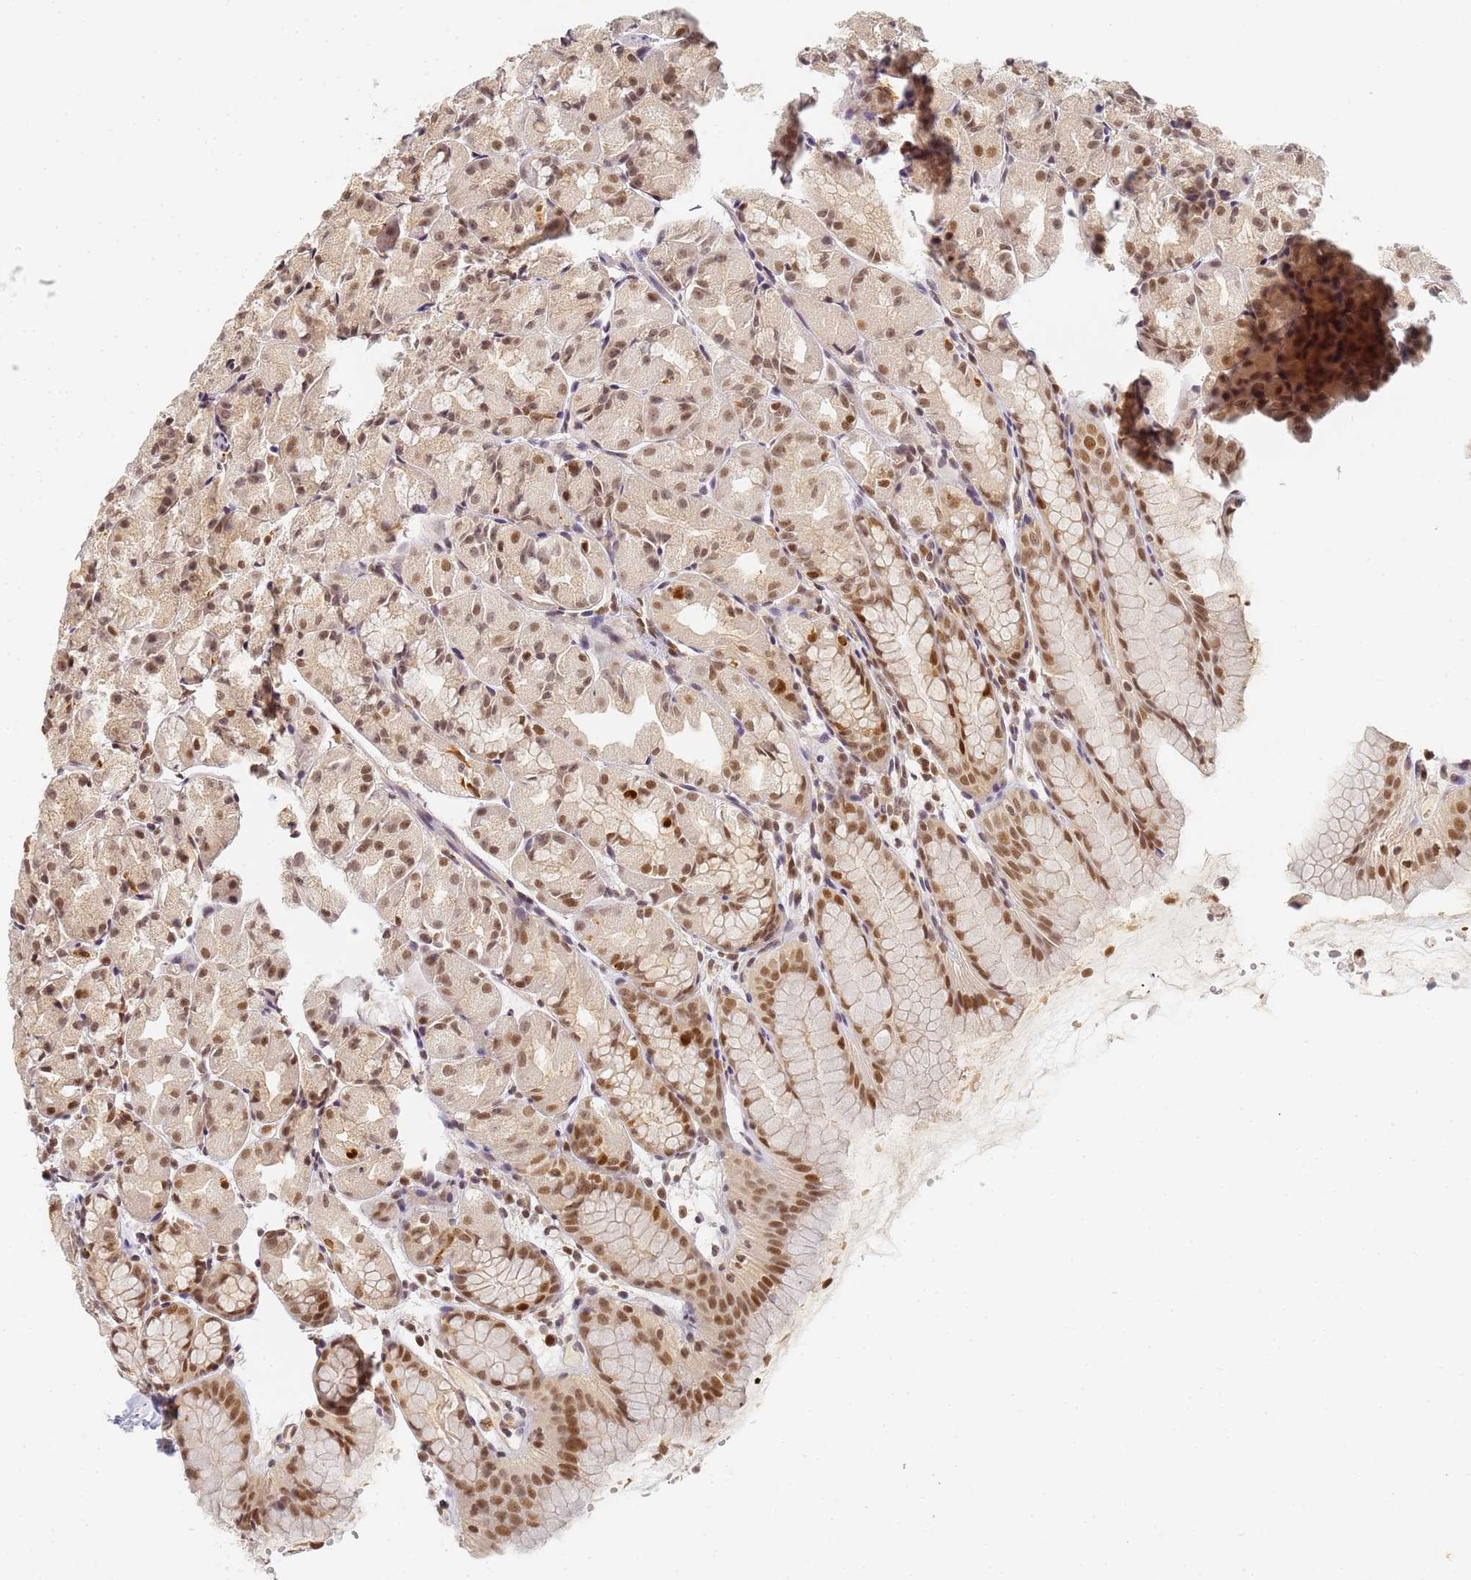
{"staining": {"intensity": "moderate", "quantity": ">75%", "location": "nuclear"}, "tissue": "stomach", "cell_type": "Glandular cells", "image_type": "normal", "snomed": [{"axis": "morphology", "description": "Normal tissue, NOS"}, {"axis": "topography", "description": "Stomach, upper"}], "caption": "The micrograph shows immunohistochemical staining of normal stomach. There is moderate nuclear positivity is present in approximately >75% of glandular cells.", "gene": "HMCES", "patient": {"sex": "male", "age": 47}}